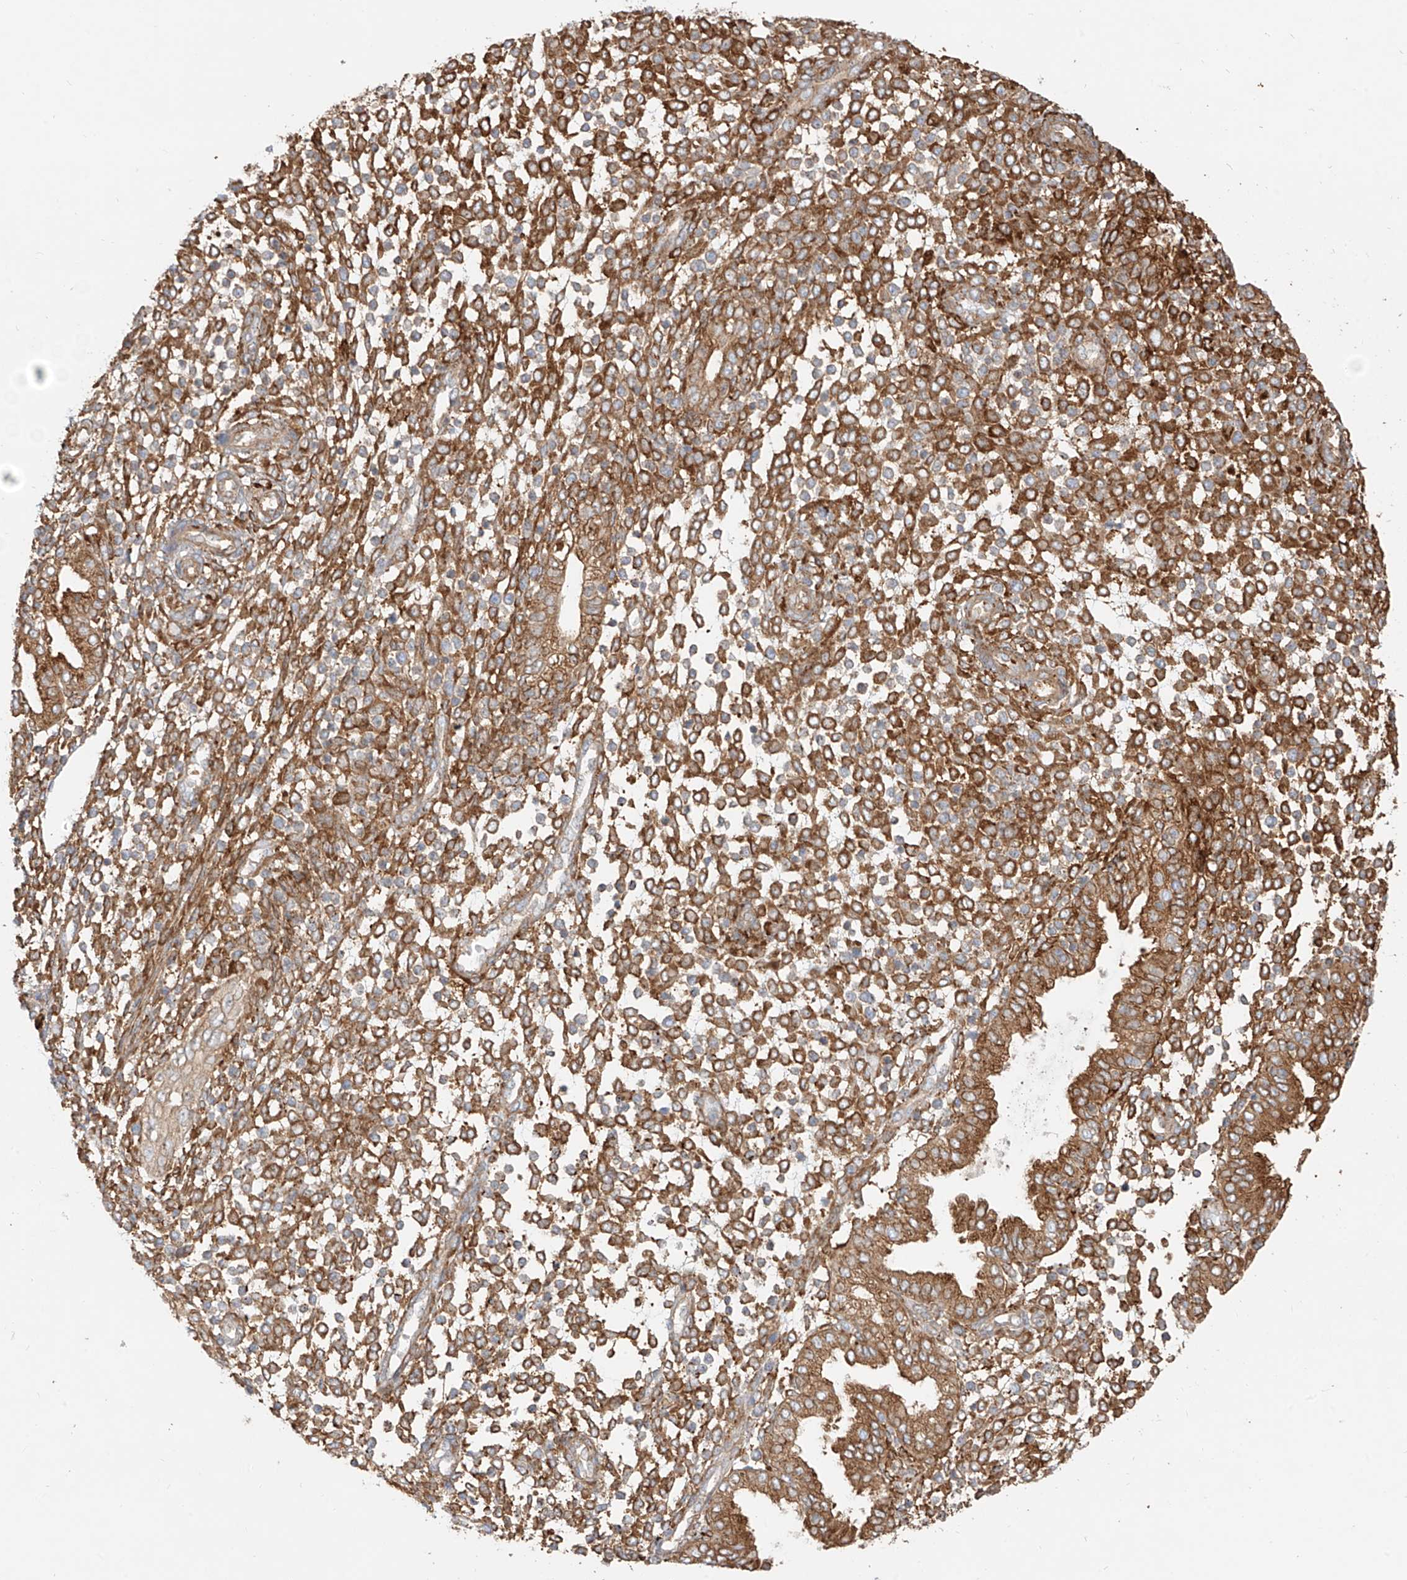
{"staining": {"intensity": "strong", "quantity": ">75%", "location": "cytoplasmic/membranous"}, "tissue": "endometrium", "cell_type": "Cells in endometrial stroma", "image_type": "normal", "snomed": [{"axis": "morphology", "description": "Normal tissue, NOS"}, {"axis": "topography", "description": "Endometrium"}], "caption": "Immunohistochemical staining of normal endometrium reveals >75% levels of strong cytoplasmic/membranous protein positivity in approximately >75% of cells in endometrial stroma.", "gene": "SNX9", "patient": {"sex": "female", "age": 53}}